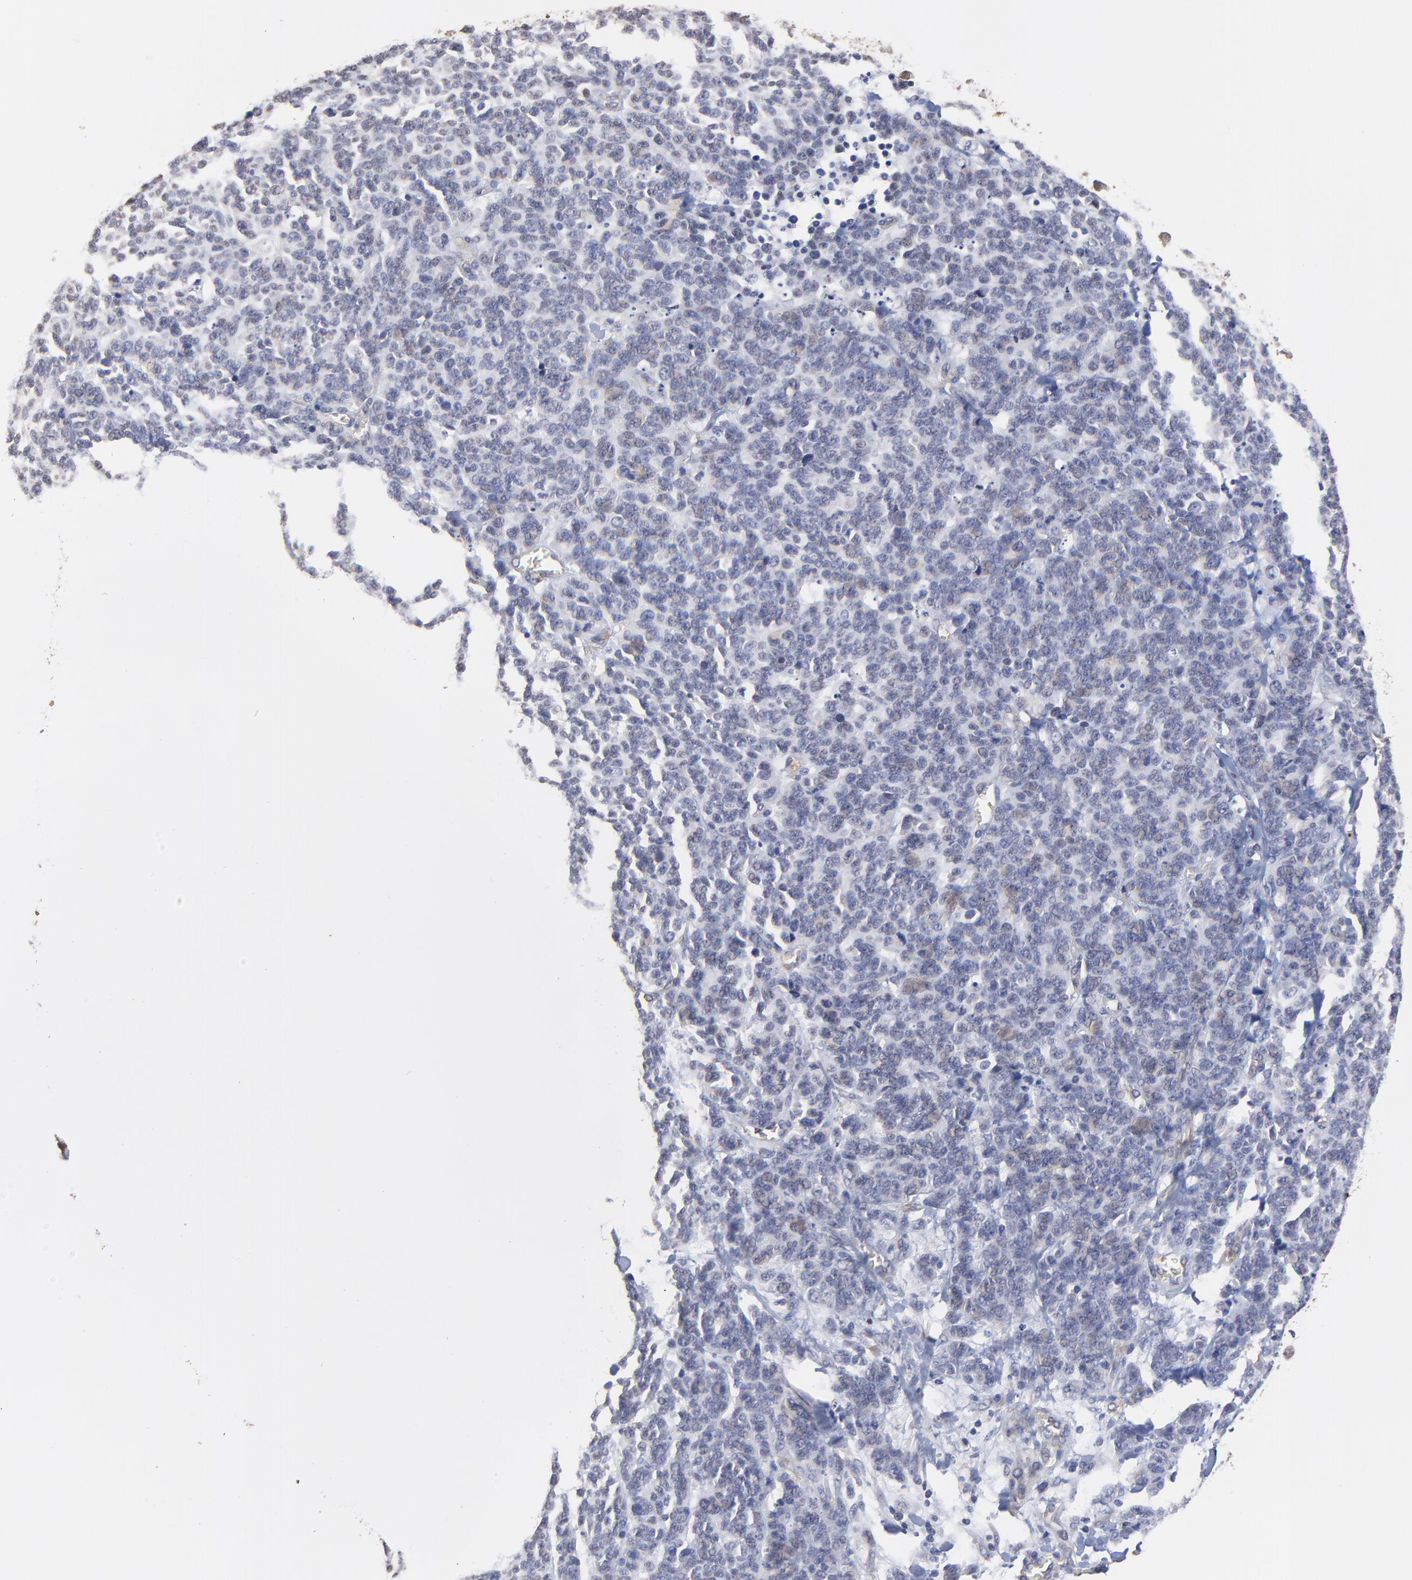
{"staining": {"intensity": "negative", "quantity": "none", "location": "none"}, "tissue": "lung cancer", "cell_type": "Tumor cells", "image_type": "cancer", "snomed": [{"axis": "morphology", "description": "Neoplasm, malignant, NOS"}, {"axis": "topography", "description": "Lung"}], "caption": "Immunohistochemistry (IHC) image of human lung neoplasm (malignant) stained for a protein (brown), which demonstrates no staining in tumor cells.", "gene": "LRCH2", "patient": {"sex": "female", "age": 58}}